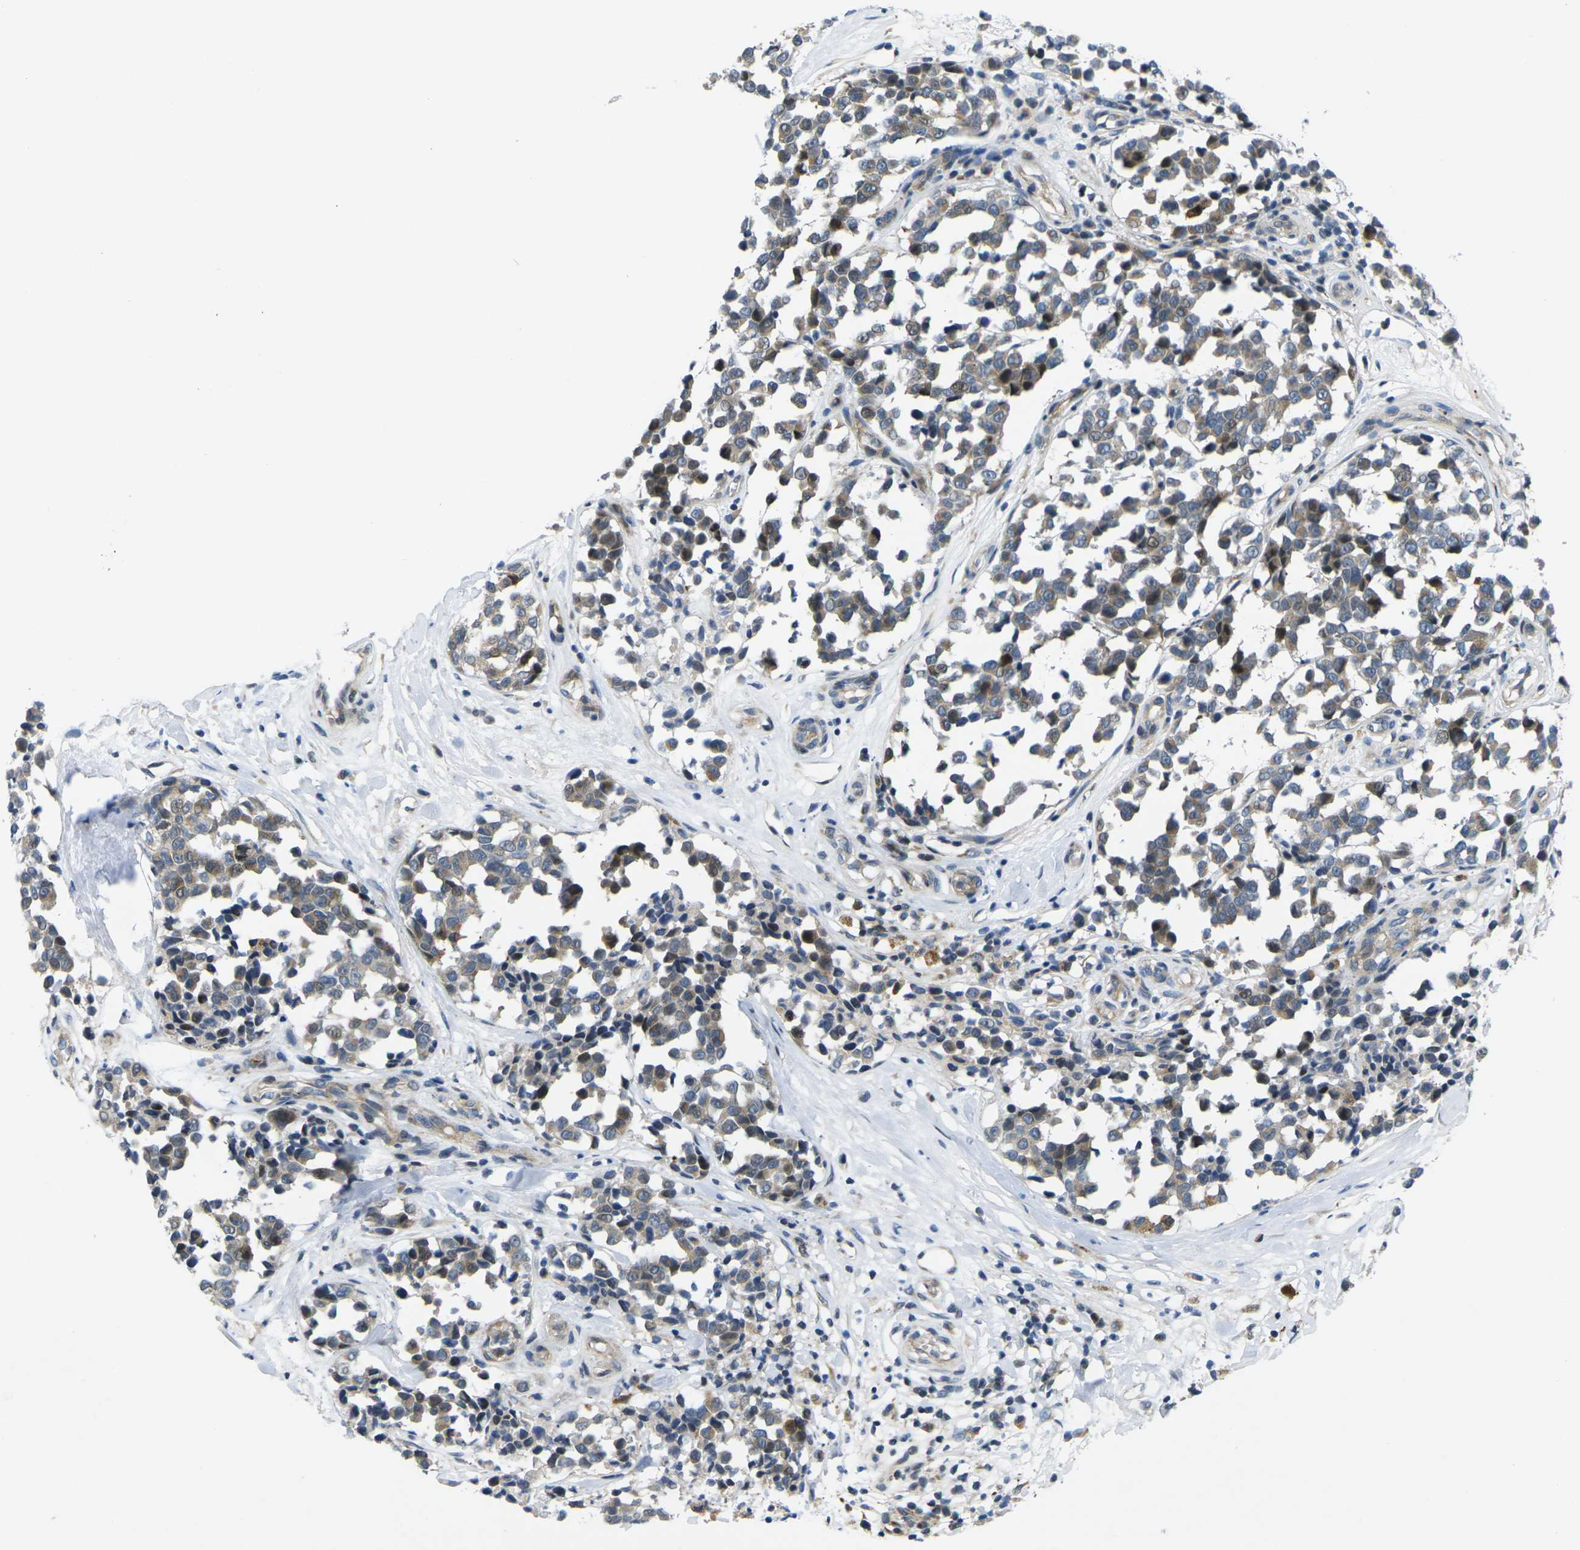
{"staining": {"intensity": "weak", "quantity": "25%-75%", "location": "cytoplasmic/membranous"}, "tissue": "melanoma", "cell_type": "Tumor cells", "image_type": "cancer", "snomed": [{"axis": "morphology", "description": "Malignant melanoma, NOS"}, {"axis": "topography", "description": "Skin"}], "caption": "Immunohistochemistry (IHC) micrograph of malignant melanoma stained for a protein (brown), which displays low levels of weak cytoplasmic/membranous staining in approximately 25%-75% of tumor cells.", "gene": "ROBO2", "patient": {"sex": "female", "age": 64}}